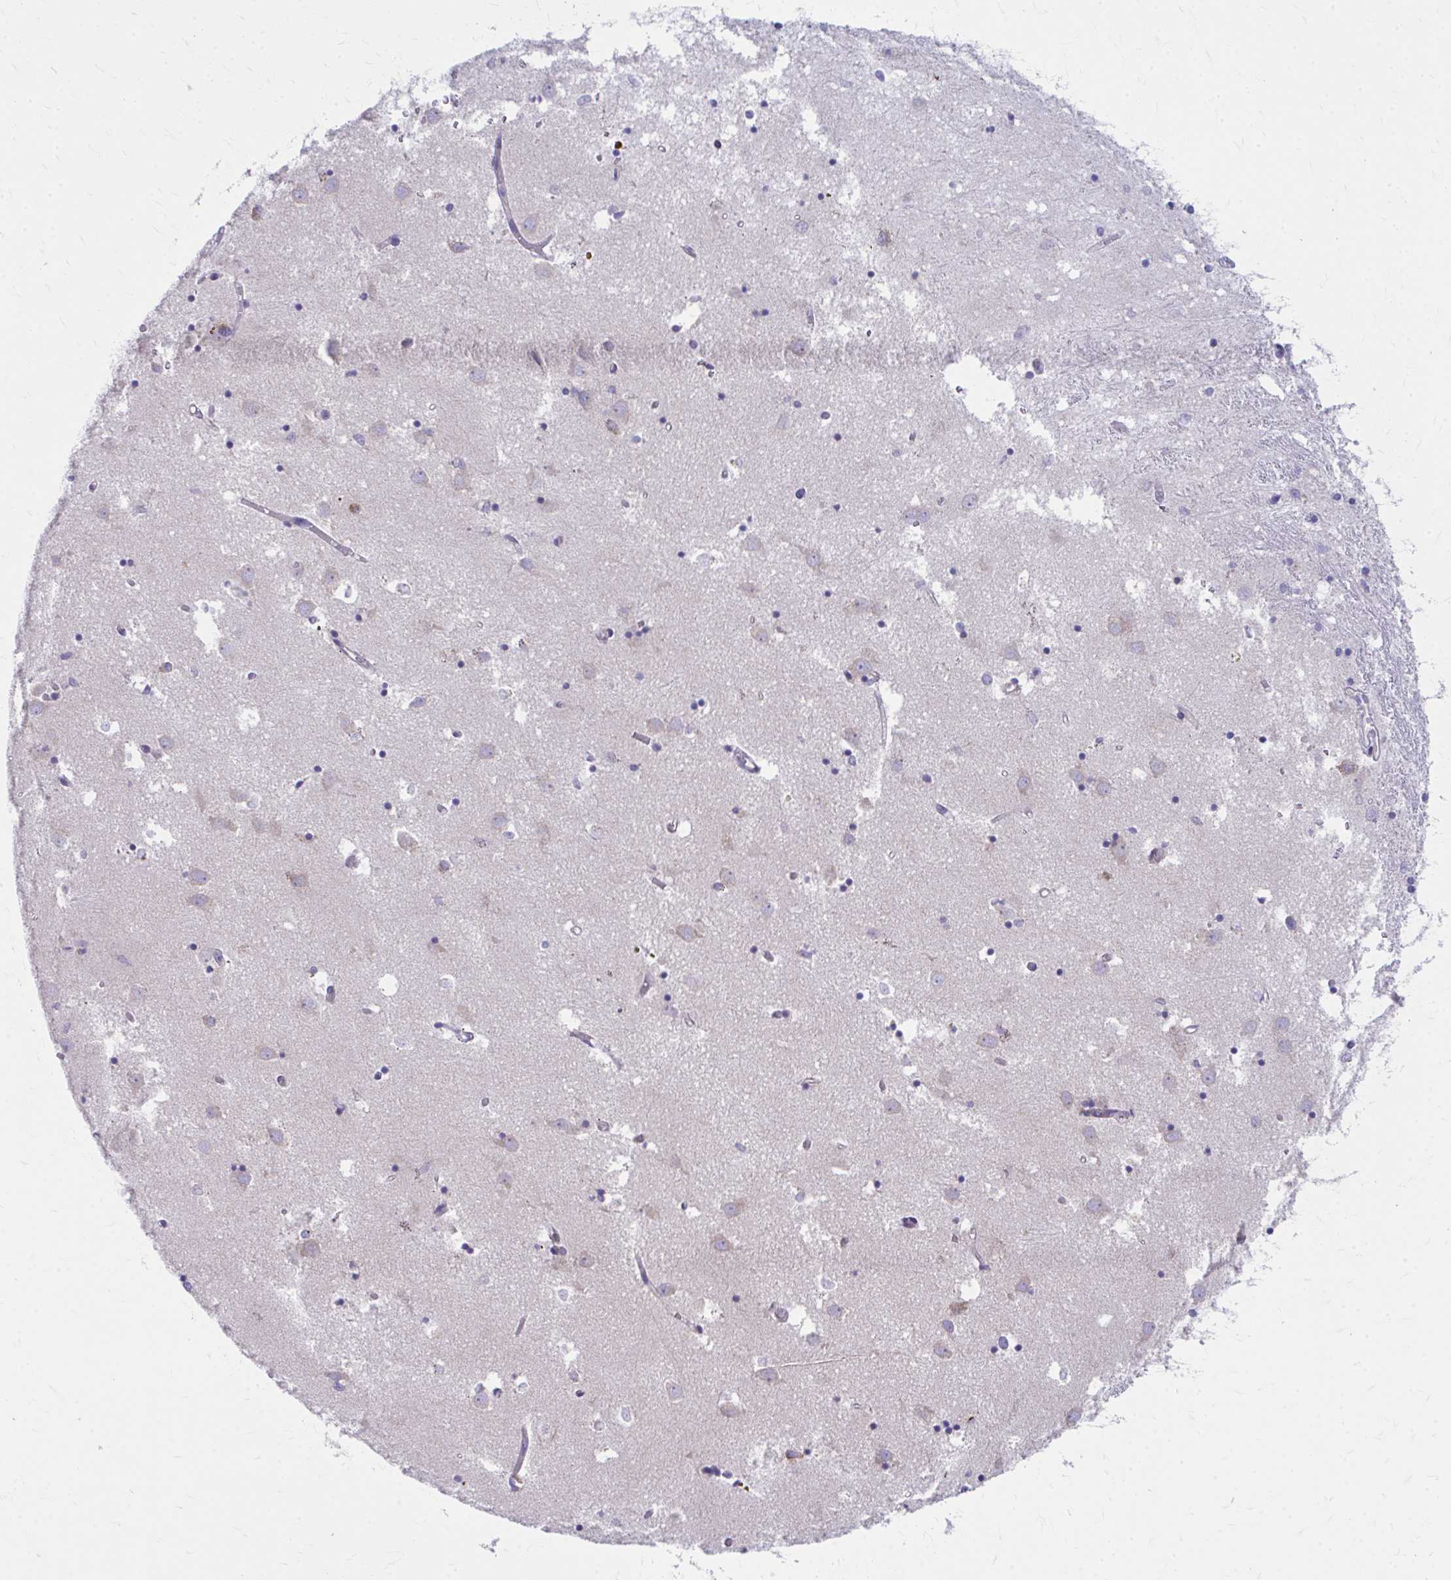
{"staining": {"intensity": "negative", "quantity": "none", "location": "none"}, "tissue": "caudate", "cell_type": "Glial cells", "image_type": "normal", "snomed": [{"axis": "morphology", "description": "Normal tissue, NOS"}, {"axis": "topography", "description": "Lateral ventricle wall"}], "caption": "Unremarkable caudate was stained to show a protein in brown. There is no significant positivity in glial cells. (DAB immunohistochemistry (IHC) visualized using brightfield microscopy, high magnification).", "gene": "MRPL19", "patient": {"sex": "male", "age": 70}}